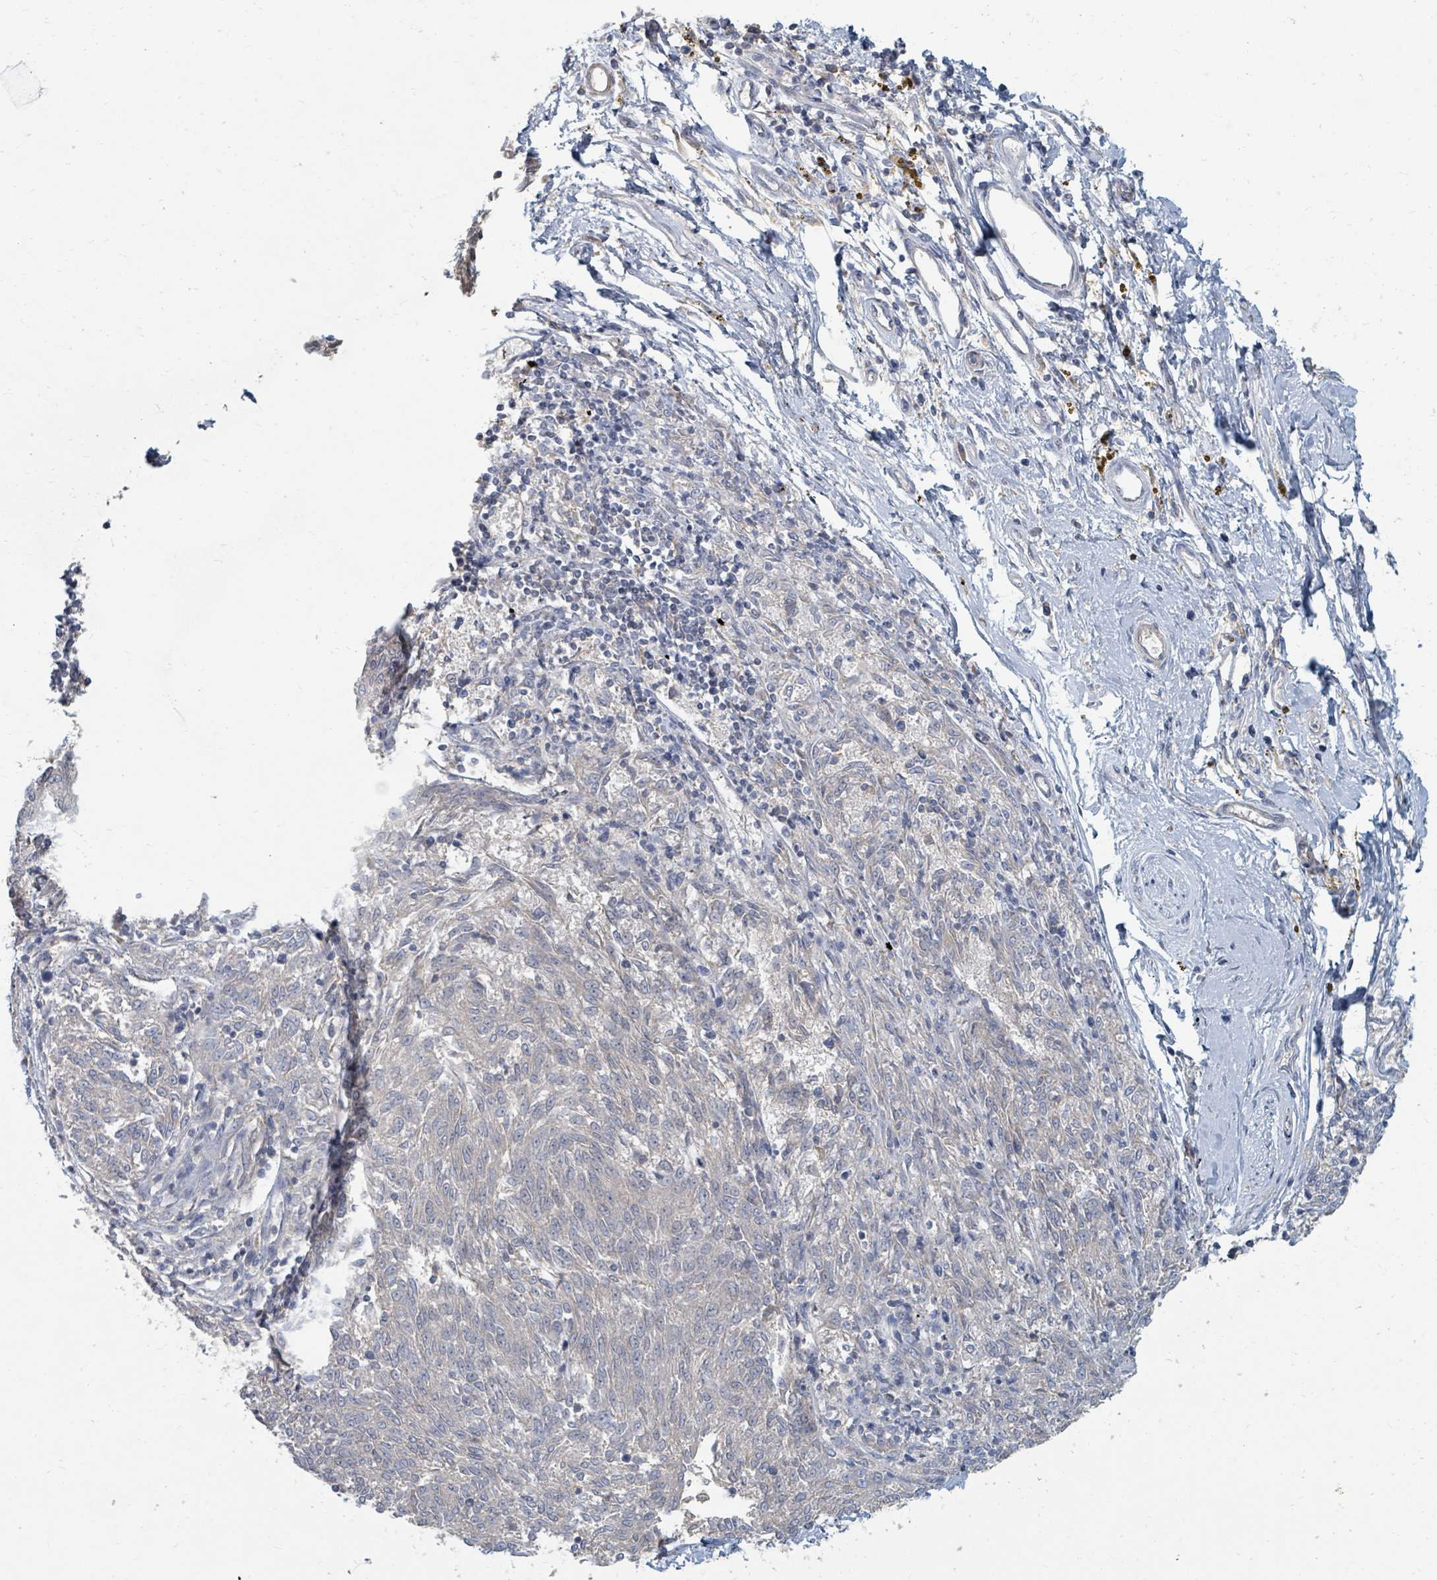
{"staining": {"intensity": "negative", "quantity": "none", "location": "none"}, "tissue": "melanoma", "cell_type": "Tumor cells", "image_type": "cancer", "snomed": [{"axis": "morphology", "description": "Malignant melanoma, NOS"}, {"axis": "topography", "description": "Skin"}], "caption": "IHC micrograph of neoplastic tissue: malignant melanoma stained with DAB (3,3'-diaminobenzidine) displays no significant protein positivity in tumor cells. (IHC, brightfield microscopy, high magnification).", "gene": "ARGFX", "patient": {"sex": "female", "age": 72}}